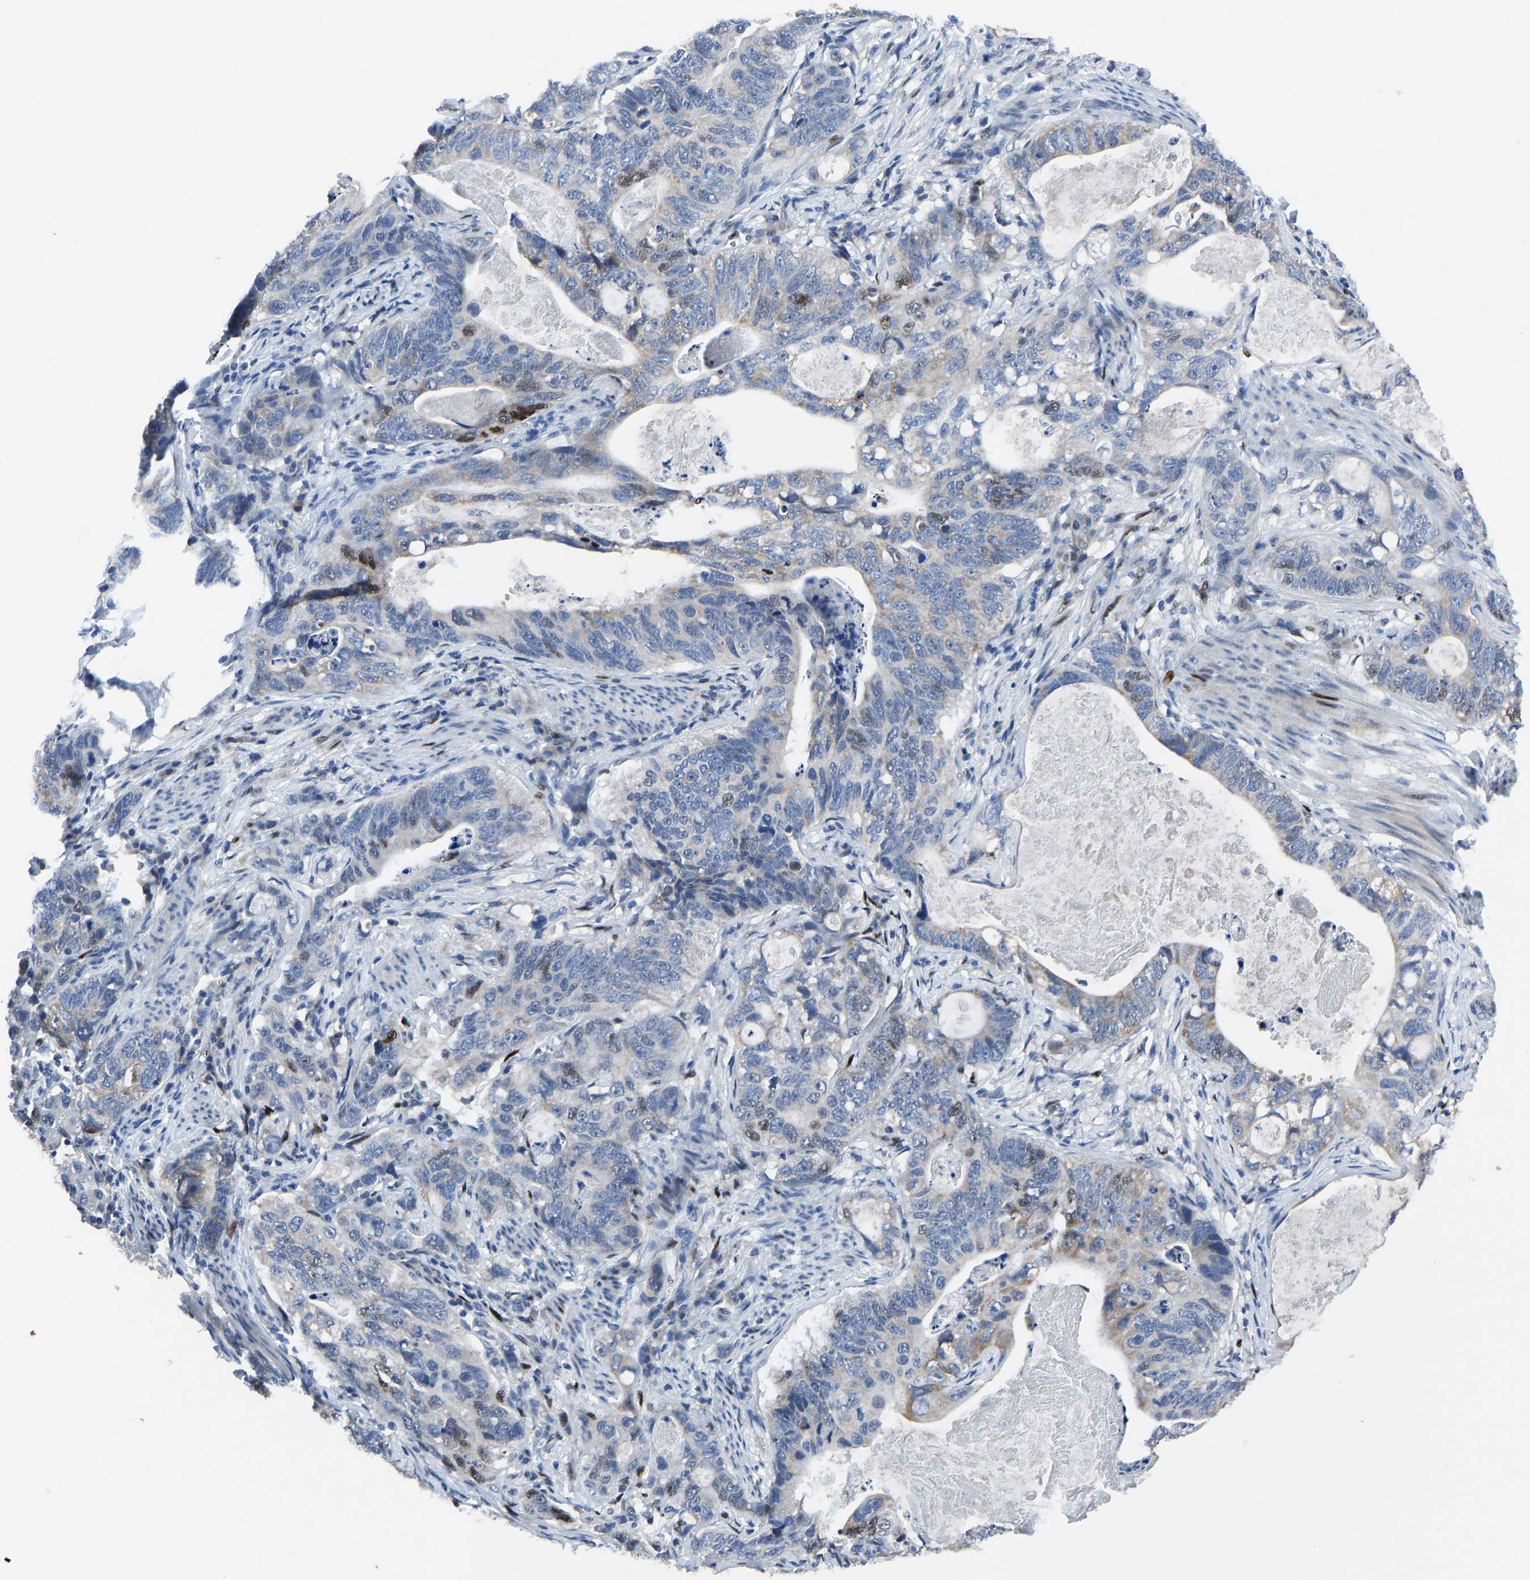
{"staining": {"intensity": "weak", "quantity": "<25%", "location": "nuclear"}, "tissue": "stomach cancer", "cell_type": "Tumor cells", "image_type": "cancer", "snomed": [{"axis": "morphology", "description": "Normal tissue, NOS"}, {"axis": "morphology", "description": "Adenocarcinoma, NOS"}, {"axis": "topography", "description": "Stomach"}], "caption": "Stomach cancer stained for a protein using immunohistochemistry shows no positivity tumor cells.", "gene": "EGR1", "patient": {"sex": "female", "age": 89}}